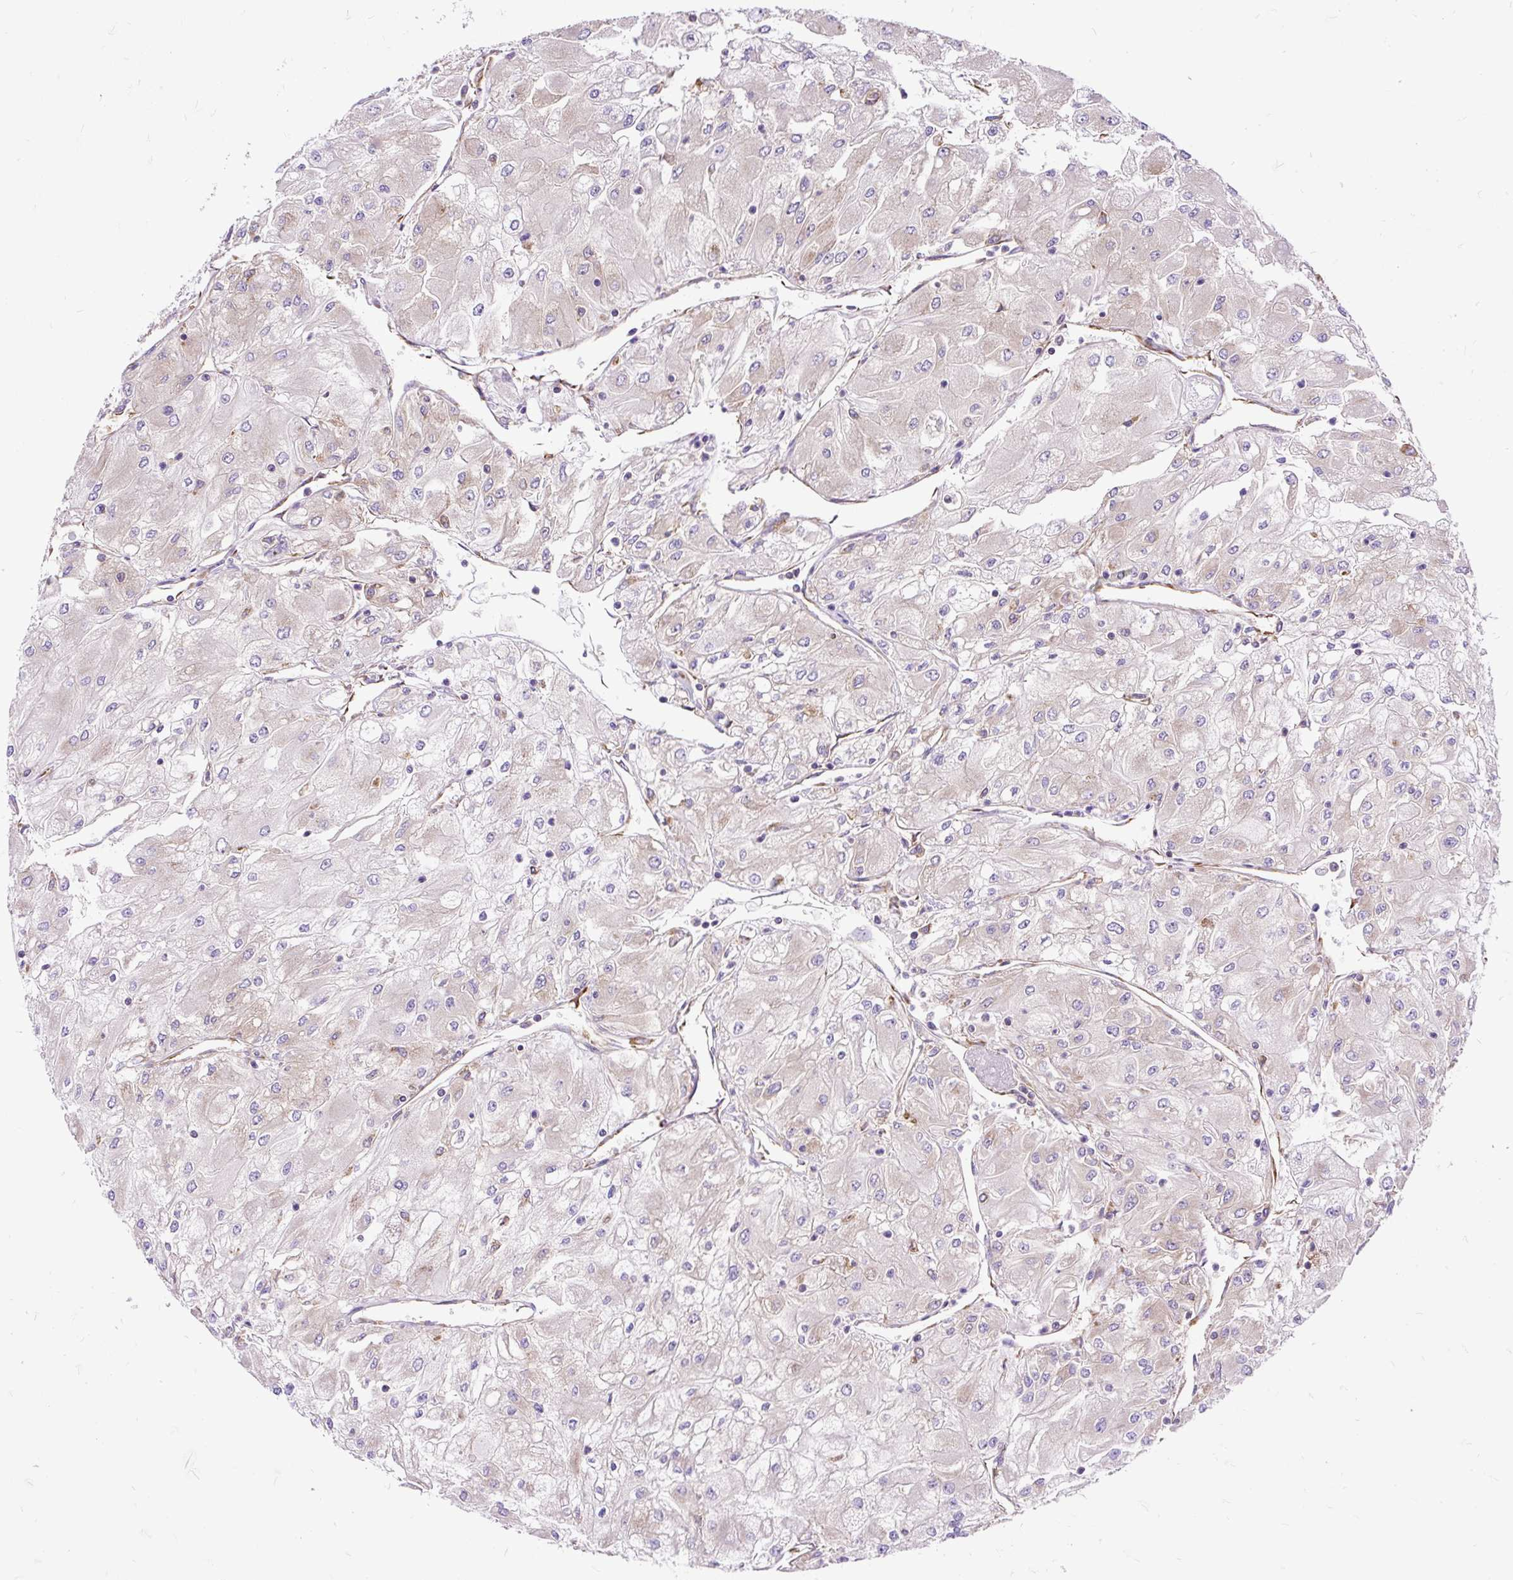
{"staining": {"intensity": "weak", "quantity": "<25%", "location": "cytoplasmic/membranous"}, "tissue": "renal cancer", "cell_type": "Tumor cells", "image_type": "cancer", "snomed": [{"axis": "morphology", "description": "Adenocarcinoma, NOS"}, {"axis": "topography", "description": "Kidney"}], "caption": "Immunohistochemistry (IHC) histopathology image of adenocarcinoma (renal) stained for a protein (brown), which shows no positivity in tumor cells.", "gene": "RPS5", "patient": {"sex": "male", "age": 80}}